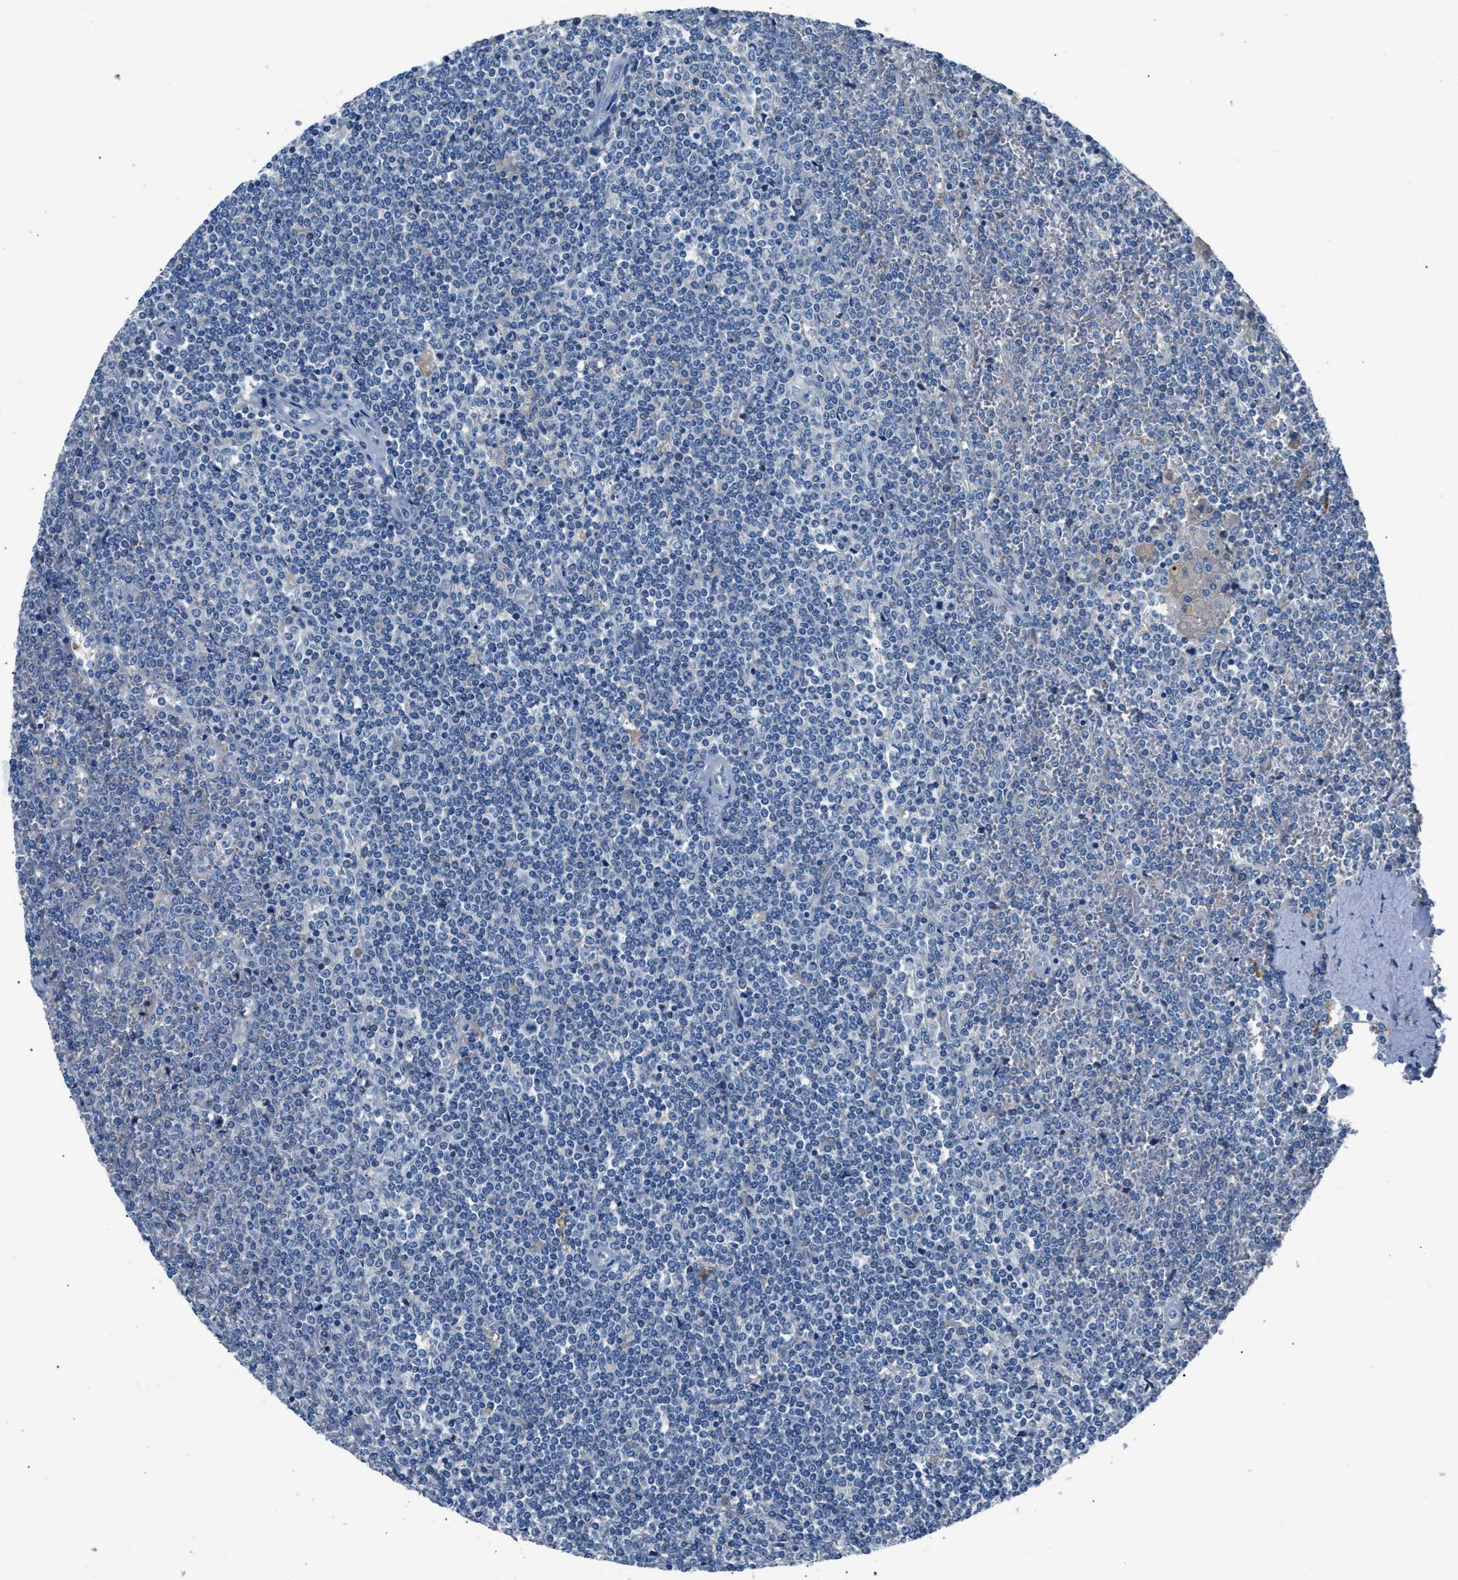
{"staining": {"intensity": "negative", "quantity": "none", "location": "none"}, "tissue": "lymphoma", "cell_type": "Tumor cells", "image_type": "cancer", "snomed": [{"axis": "morphology", "description": "Malignant lymphoma, non-Hodgkin's type, Low grade"}, {"axis": "topography", "description": "Spleen"}], "caption": "Immunohistochemistry (IHC) of human low-grade malignant lymphoma, non-Hodgkin's type shows no staining in tumor cells.", "gene": "DNAAF5", "patient": {"sex": "female", "age": 19}}